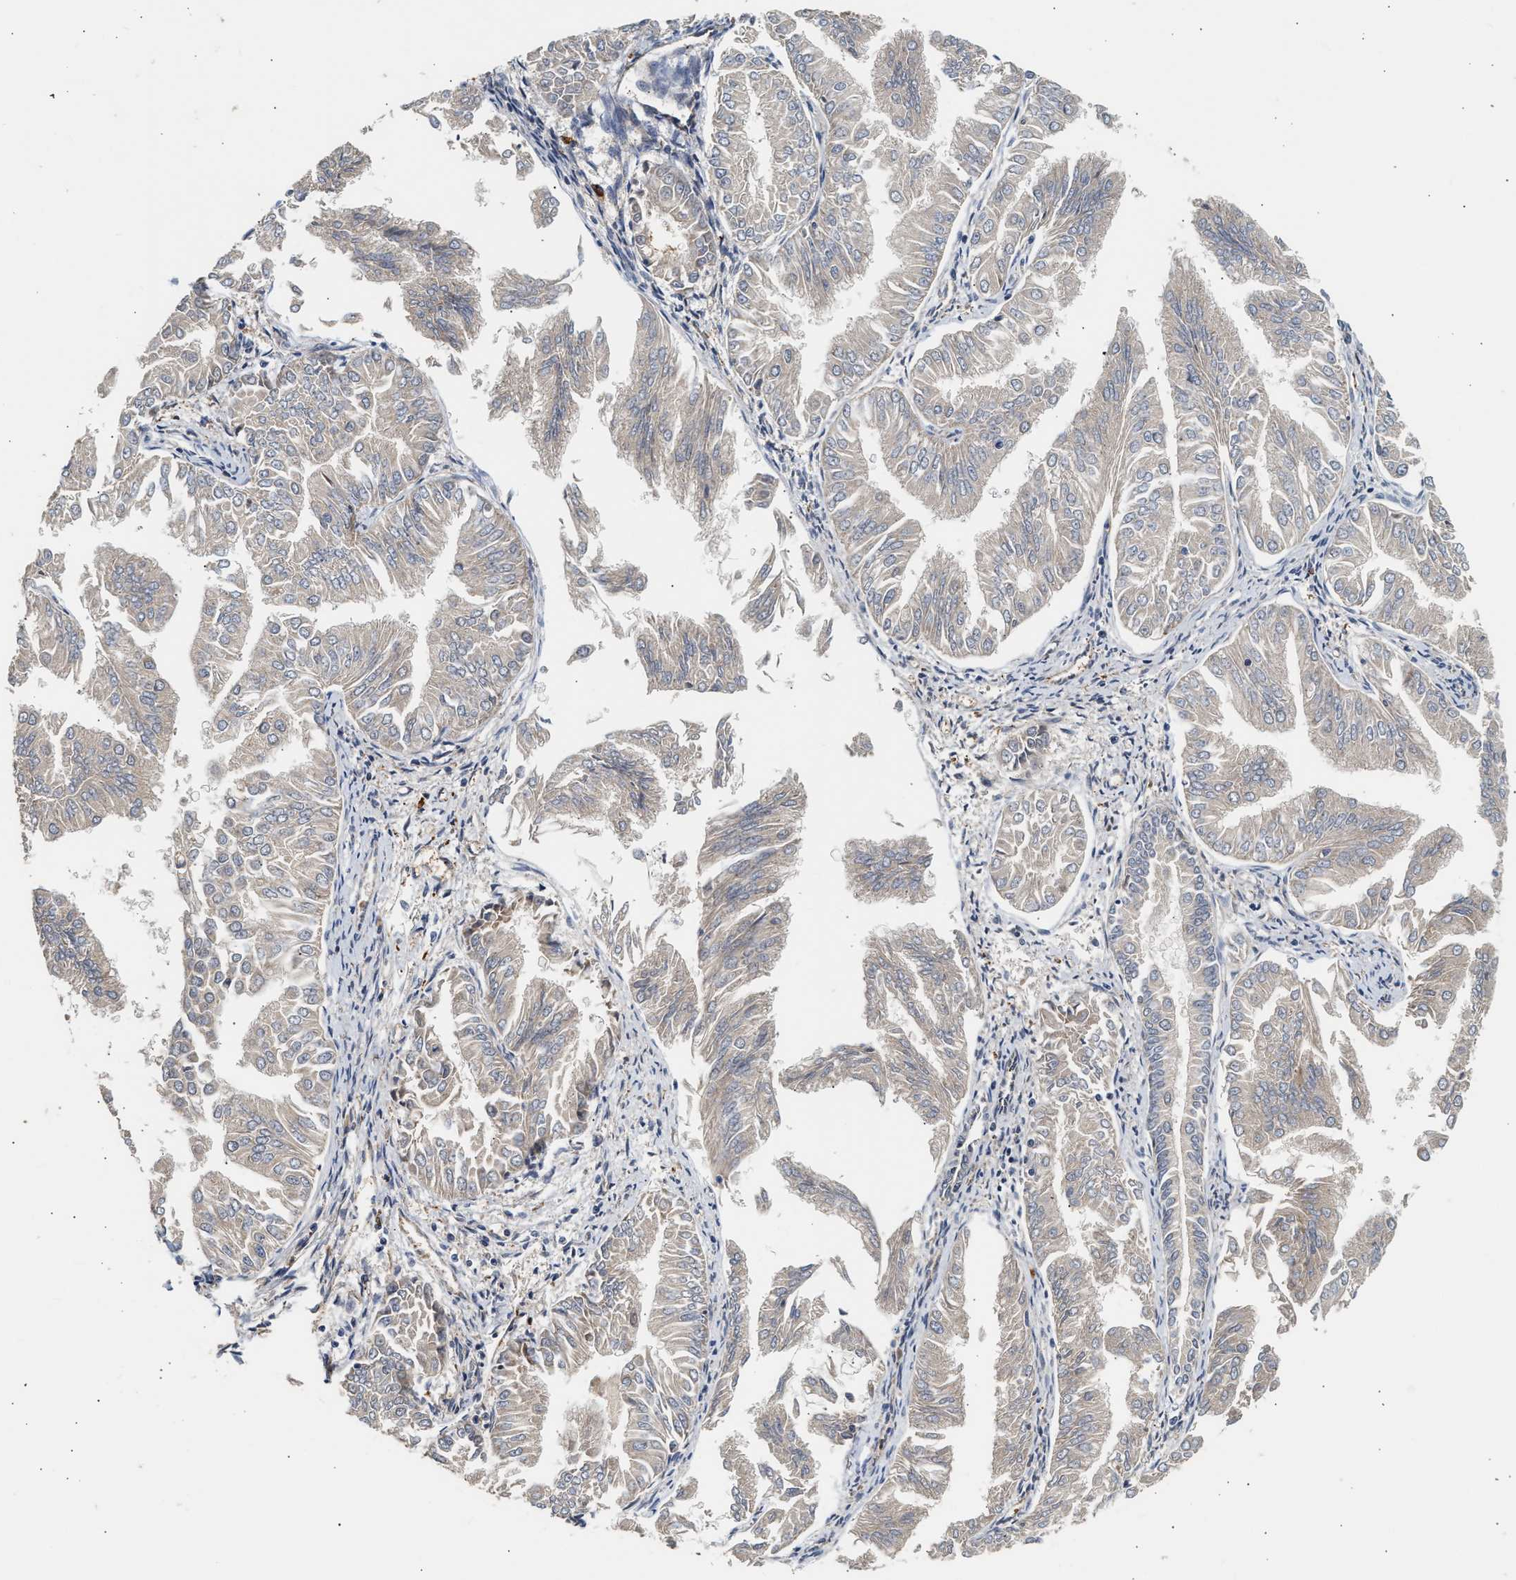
{"staining": {"intensity": "weak", "quantity": "25%-75%", "location": "cytoplasmic/membranous"}, "tissue": "endometrial cancer", "cell_type": "Tumor cells", "image_type": "cancer", "snomed": [{"axis": "morphology", "description": "Adenocarcinoma, NOS"}, {"axis": "topography", "description": "Endometrium"}], "caption": "Endometrial cancer (adenocarcinoma) was stained to show a protein in brown. There is low levels of weak cytoplasmic/membranous expression in approximately 25%-75% of tumor cells. (DAB = brown stain, brightfield microscopy at high magnification).", "gene": "PLD3", "patient": {"sex": "female", "age": 53}}